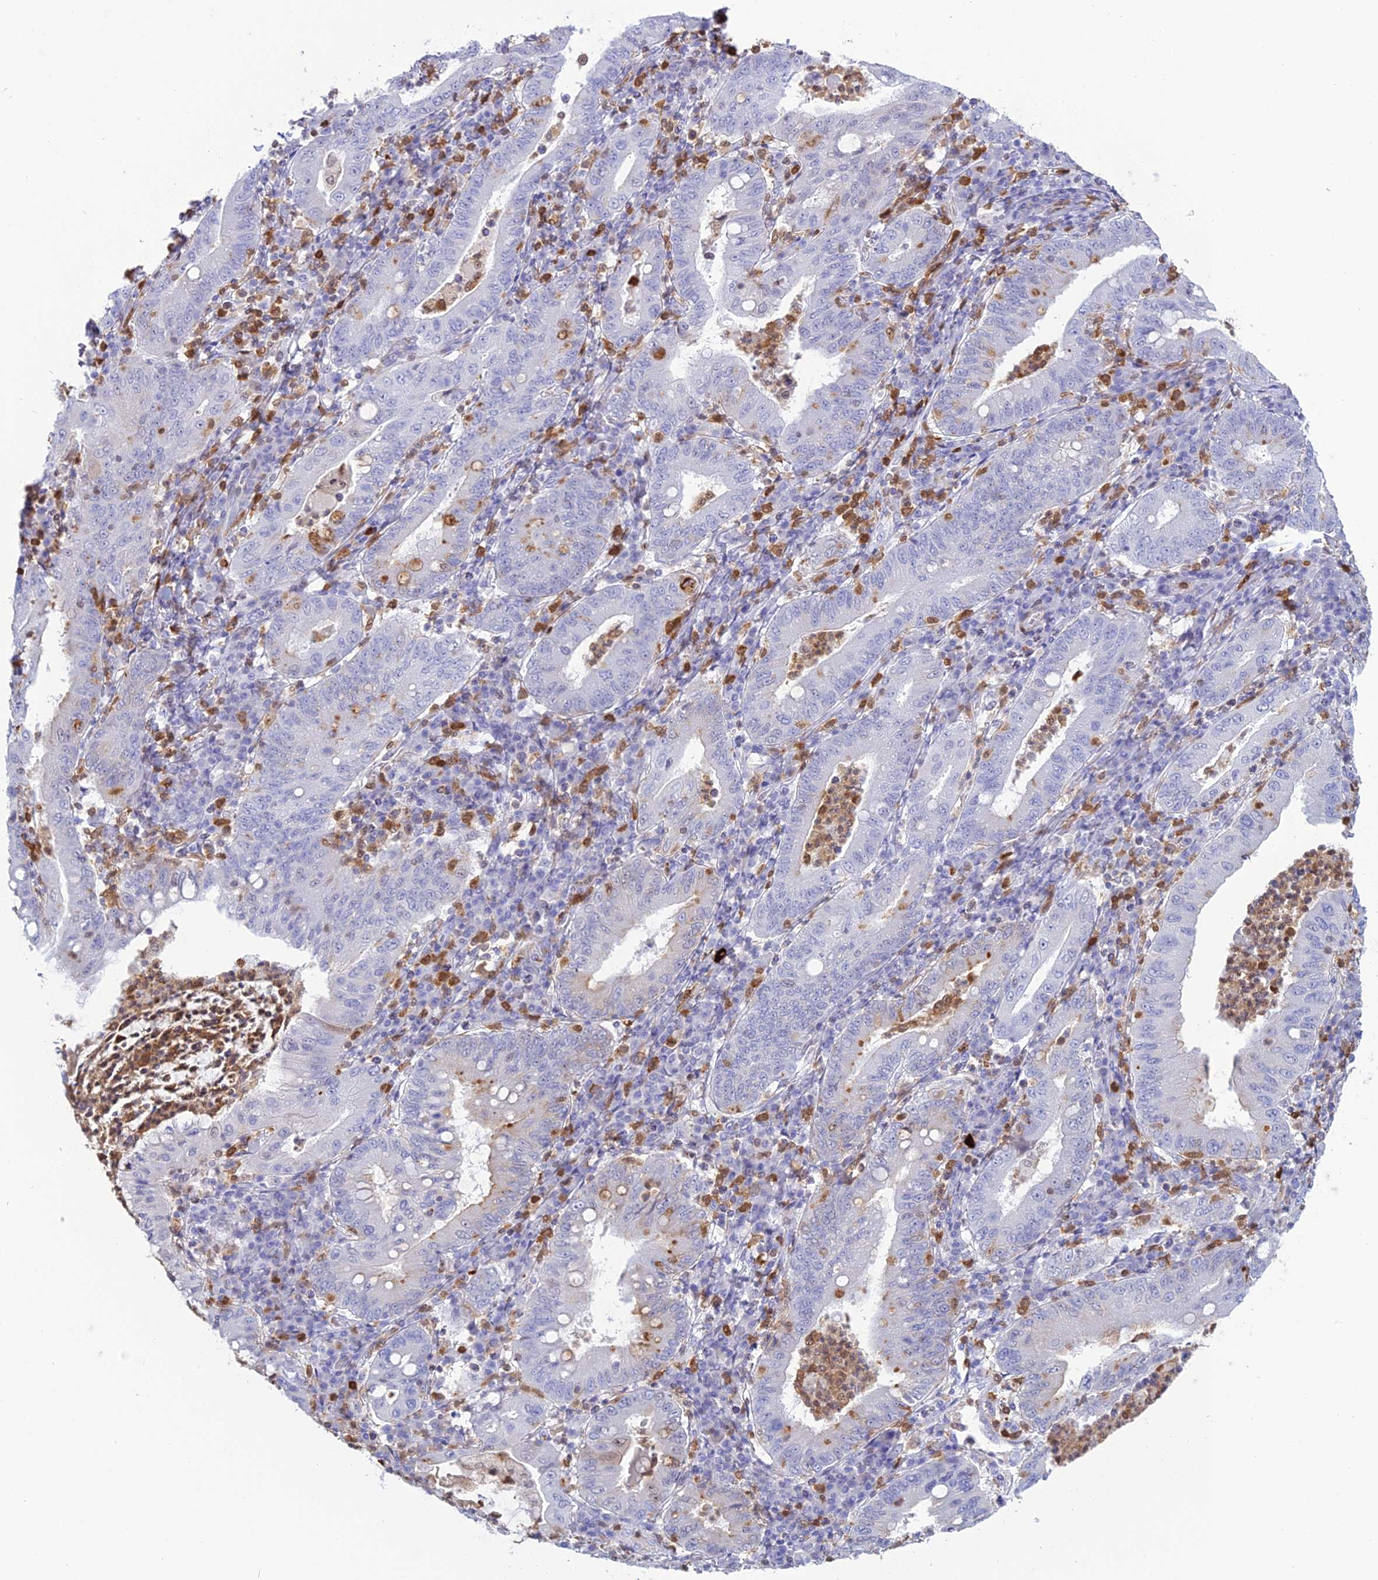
{"staining": {"intensity": "negative", "quantity": "none", "location": "none"}, "tissue": "stomach cancer", "cell_type": "Tumor cells", "image_type": "cancer", "snomed": [{"axis": "morphology", "description": "Normal tissue, NOS"}, {"axis": "morphology", "description": "Adenocarcinoma, NOS"}, {"axis": "topography", "description": "Esophagus"}, {"axis": "topography", "description": "Stomach, upper"}, {"axis": "topography", "description": "Peripheral nerve tissue"}], "caption": "This is a histopathology image of immunohistochemistry (IHC) staining of stomach cancer (adenocarcinoma), which shows no positivity in tumor cells.", "gene": "PGBD4", "patient": {"sex": "male", "age": 62}}